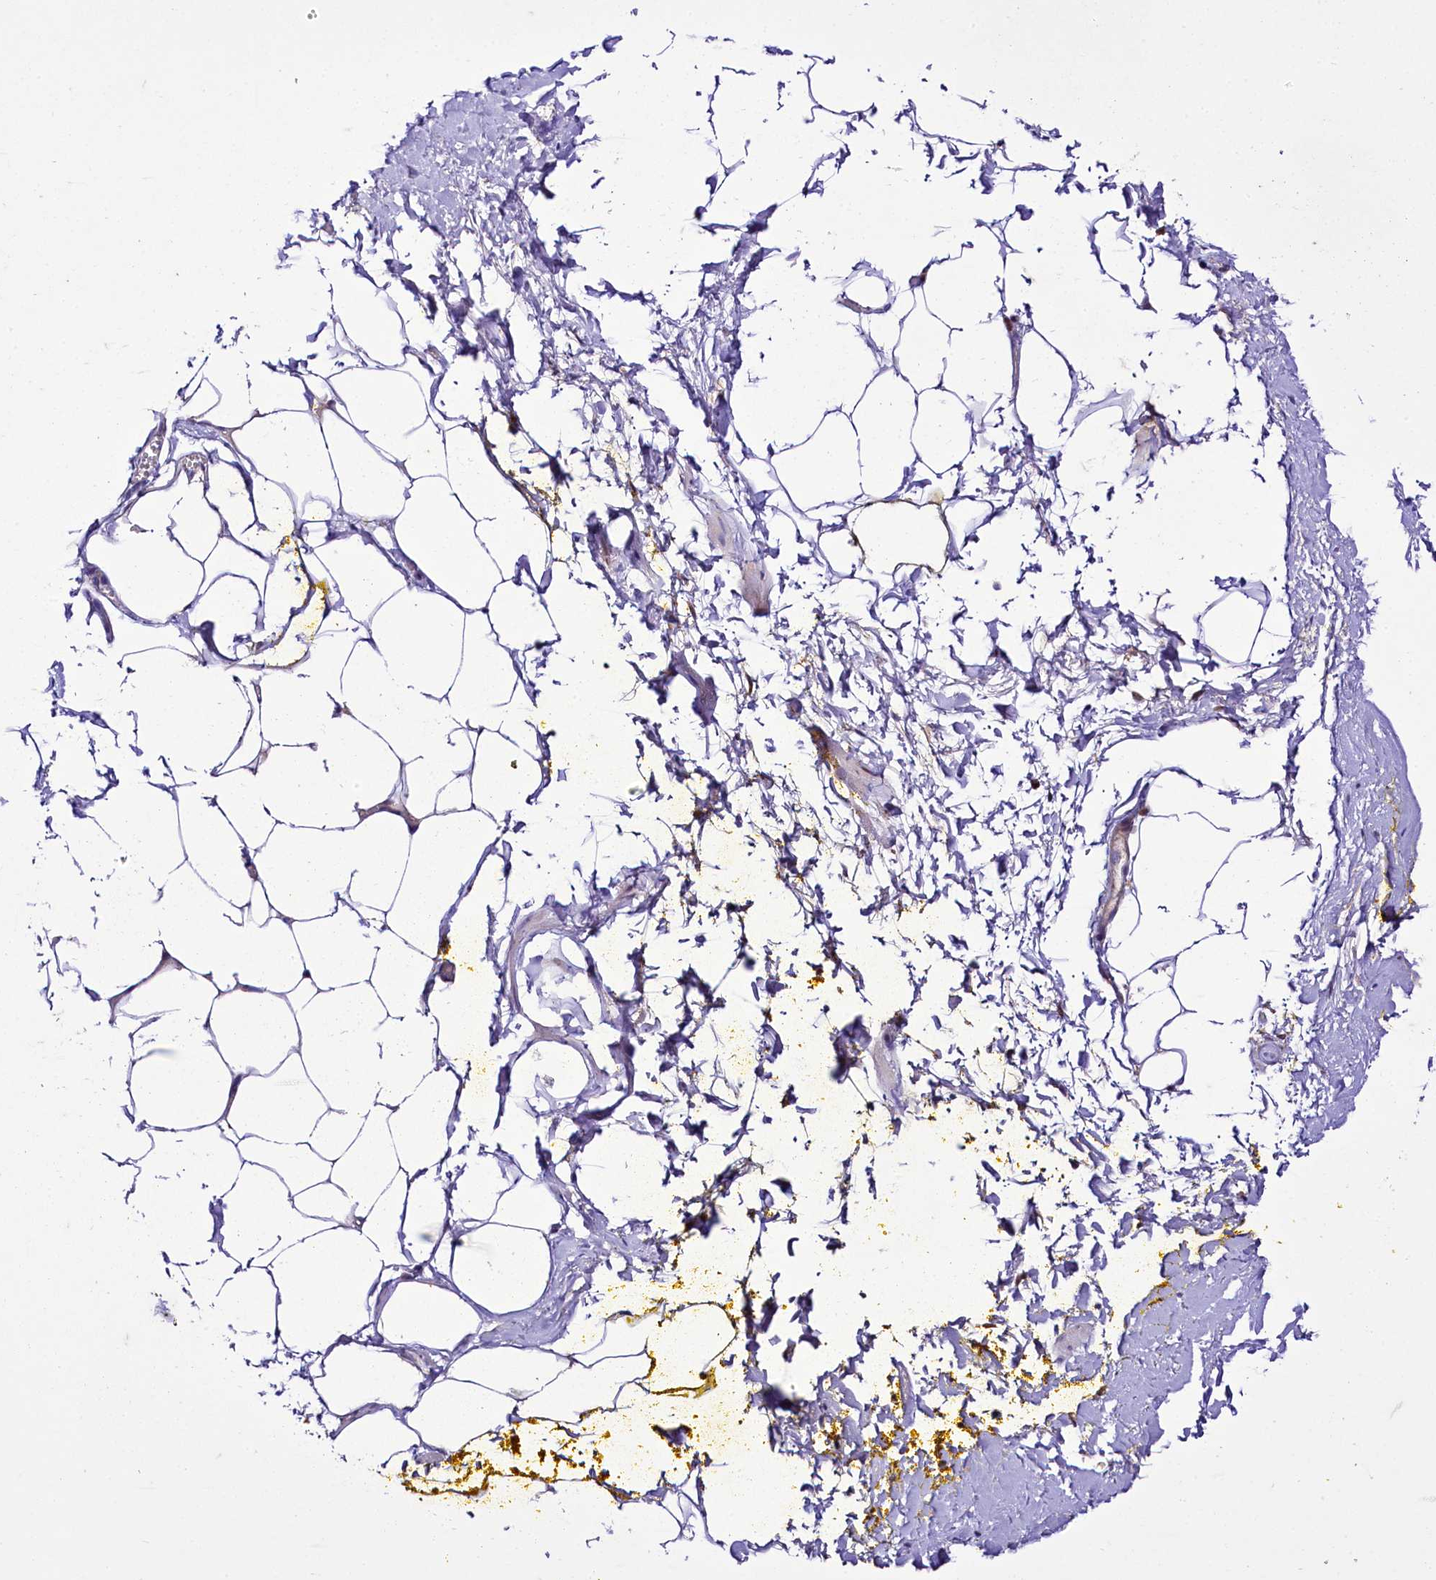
{"staining": {"intensity": "negative", "quantity": "none", "location": "none"}, "tissue": "adipose tissue", "cell_type": "Adipocytes", "image_type": "normal", "snomed": [{"axis": "morphology", "description": "Normal tissue, NOS"}, {"axis": "morphology", "description": "Adenocarcinoma, Low grade"}, {"axis": "topography", "description": "Prostate"}, {"axis": "topography", "description": "Peripheral nerve tissue"}], "caption": "Adipose tissue stained for a protein using IHC reveals no positivity adipocytes.", "gene": "ZC3H12C", "patient": {"sex": "male", "age": 63}}